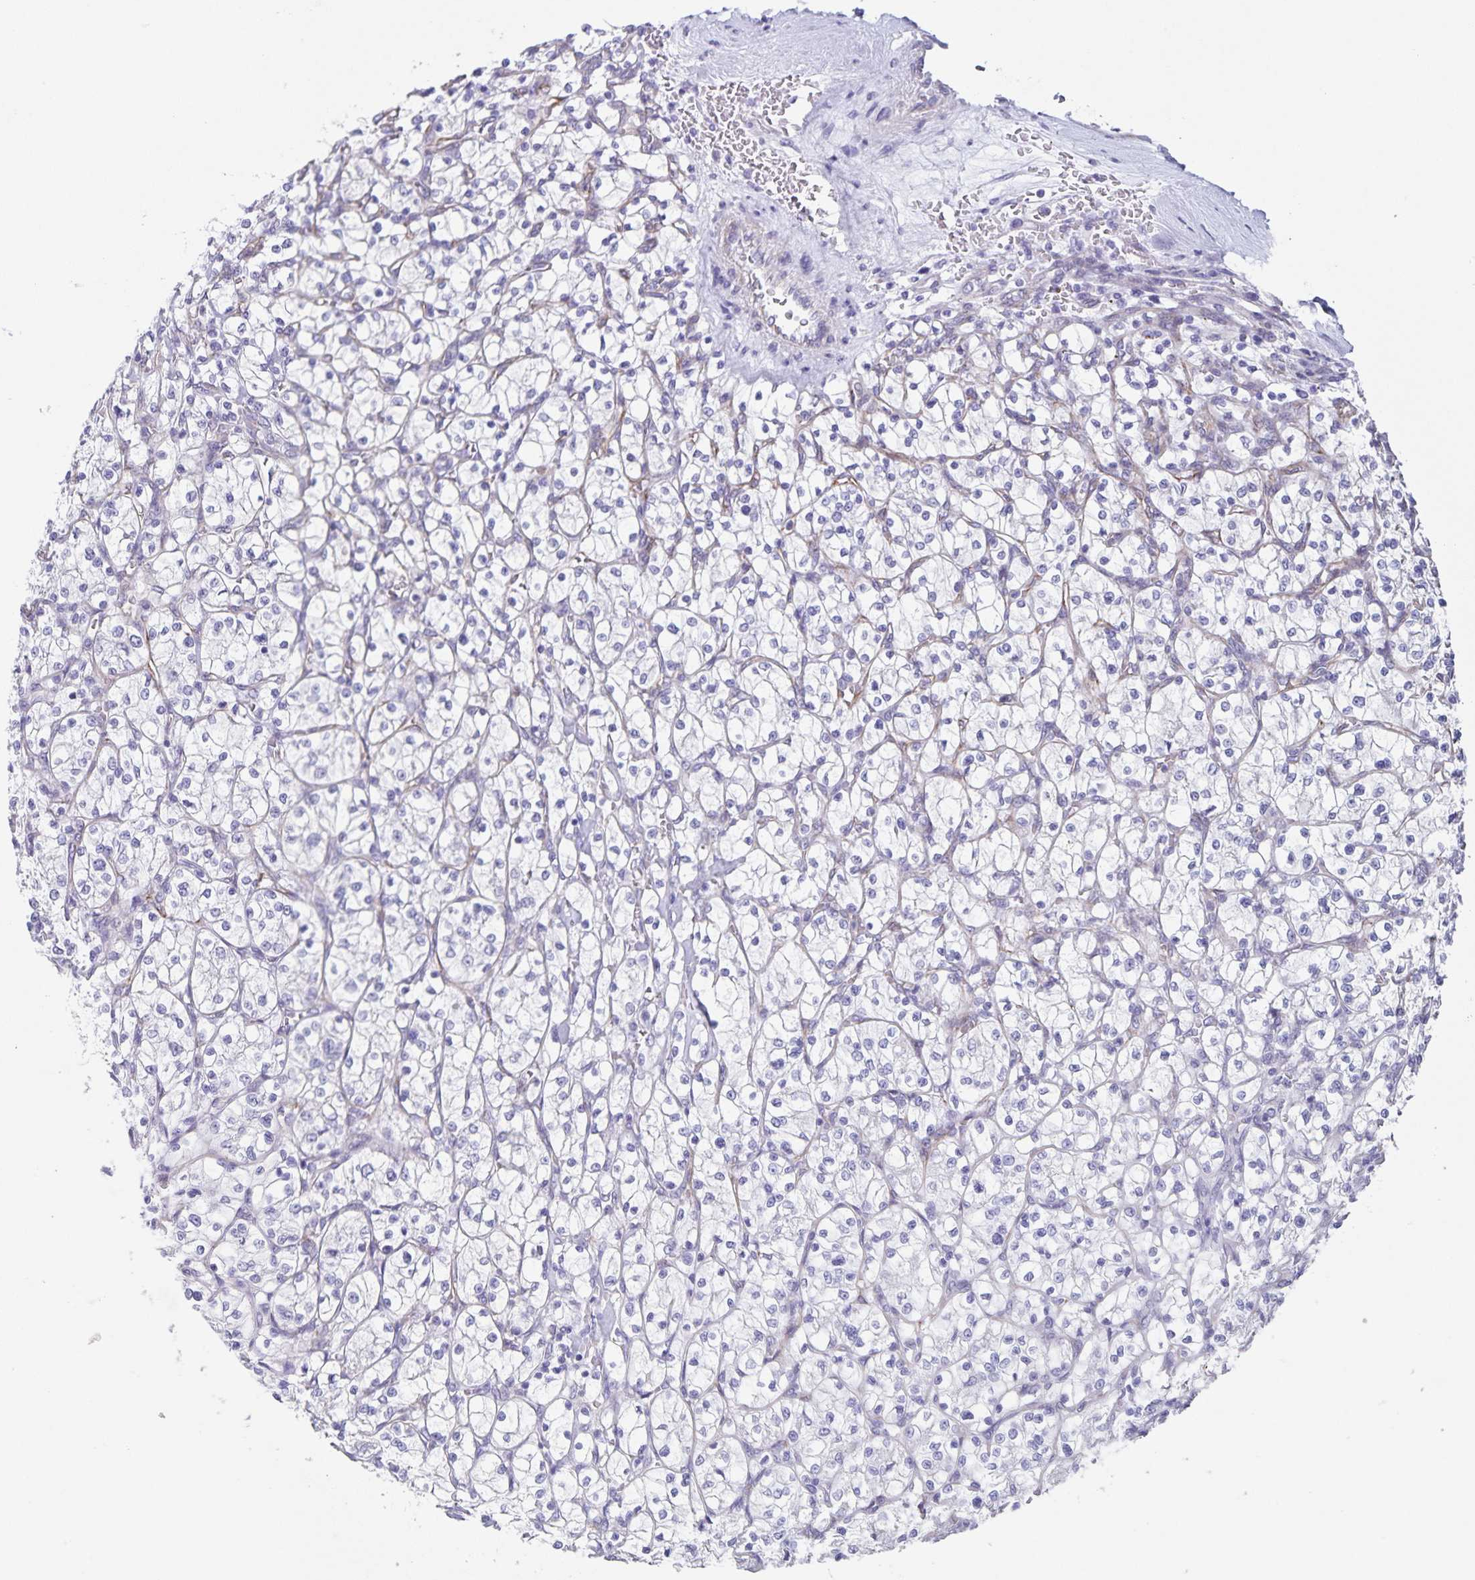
{"staining": {"intensity": "negative", "quantity": "none", "location": "none"}, "tissue": "renal cancer", "cell_type": "Tumor cells", "image_type": "cancer", "snomed": [{"axis": "morphology", "description": "Adenocarcinoma, NOS"}, {"axis": "topography", "description": "Kidney"}], "caption": "Immunohistochemical staining of renal adenocarcinoma shows no significant expression in tumor cells.", "gene": "SYNM", "patient": {"sex": "female", "age": 64}}